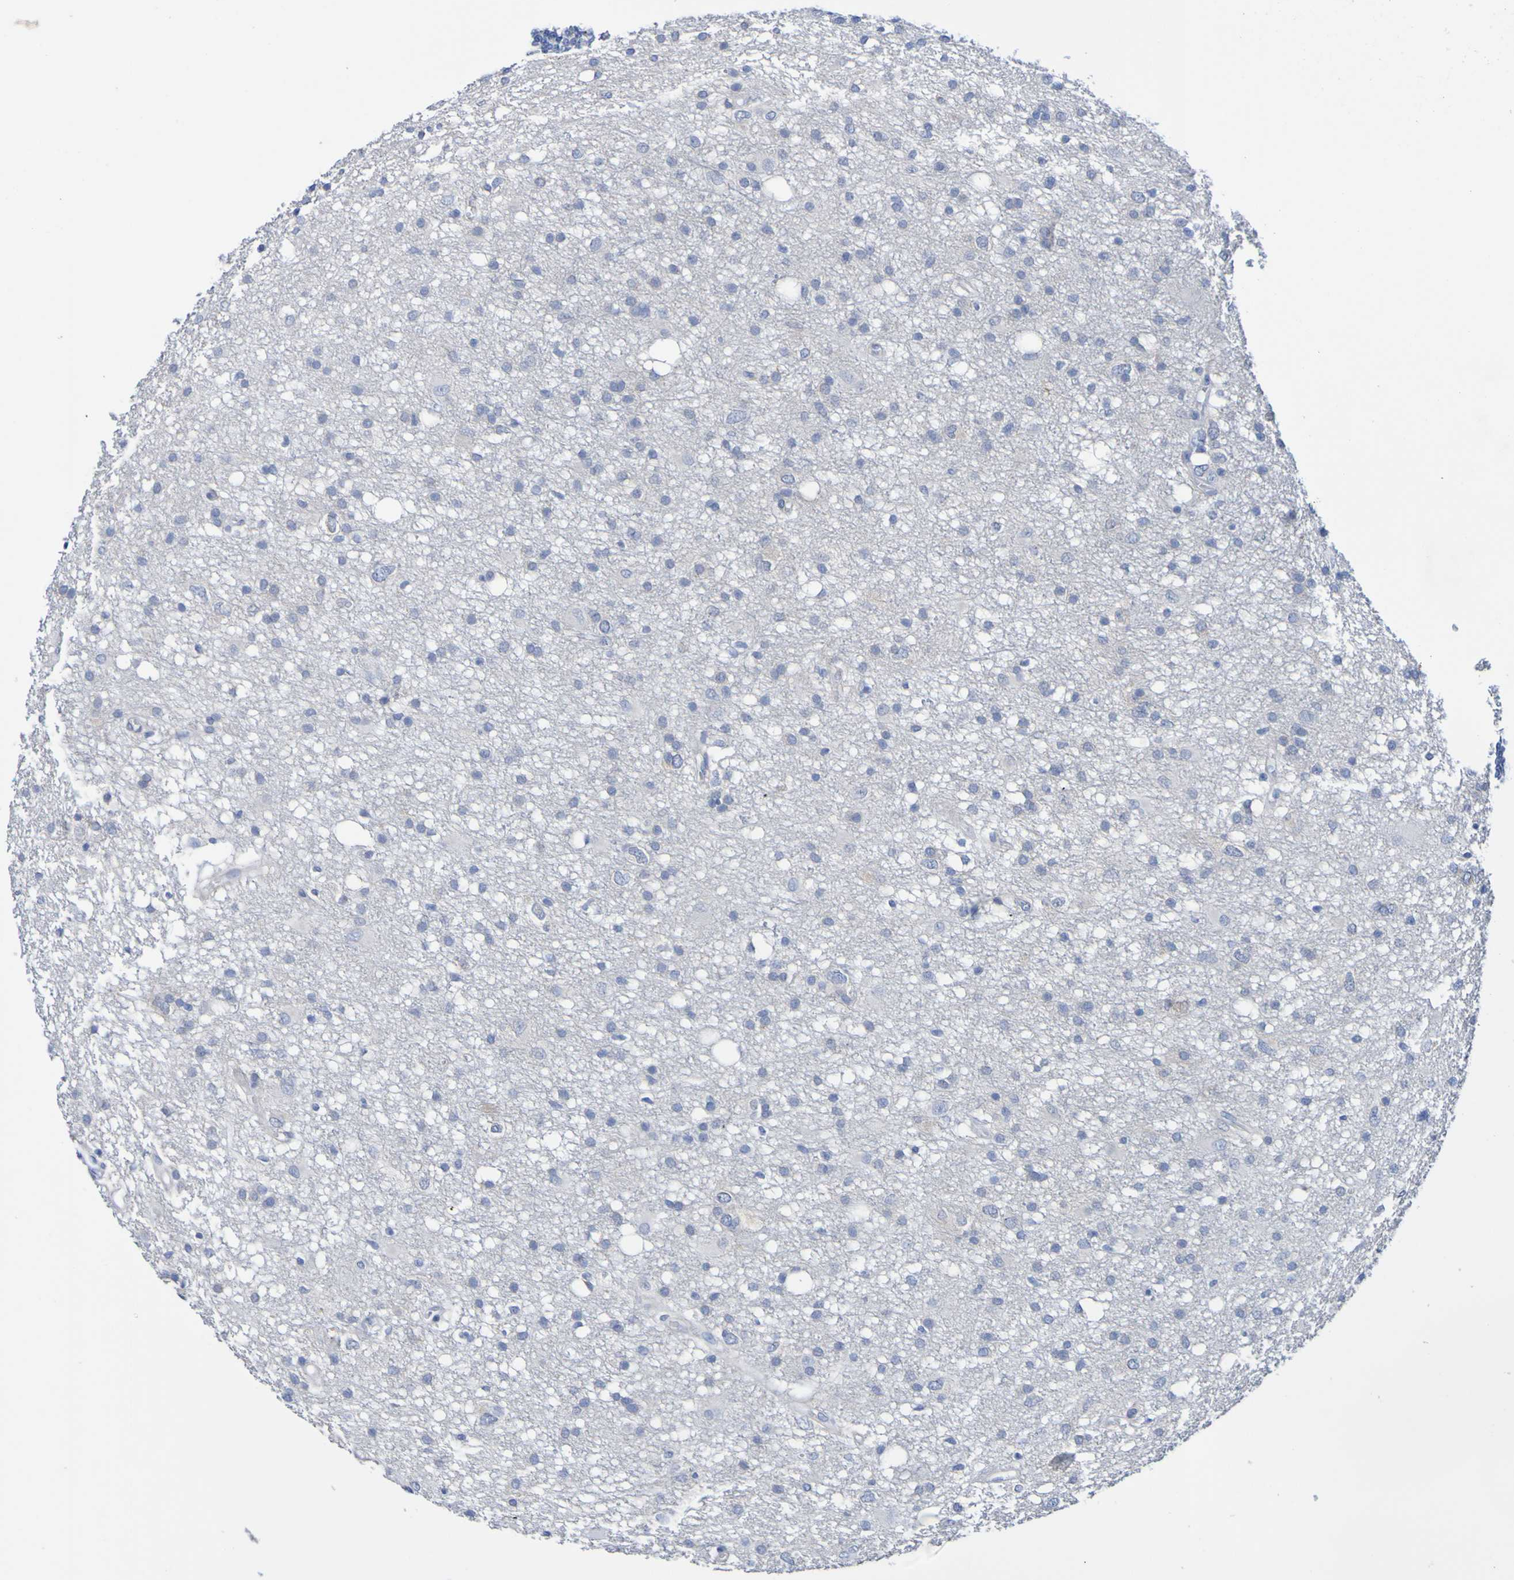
{"staining": {"intensity": "negative", "quantity": "none", "location": "none"}, "tissue": "glioma", "cell_type": "Tumor cells", "image_type": "cancer", "snomed": [{"axis": "morphology", "description": "Glioma, malignant, High grade"}, {"axis": "topography", "description": "Brain"}], "caption": "Immunohistochemistry micrograph of human glioma stained for a protein (brown), which displays no positivity in tumor cells. Brightfield microscopy of immunohistochemistry (IHC) stained with DAB (brown) and hematoxylin (blue), captured at high magnification.", "gene": "SGCB", "patient": {"sex": "female", "age": 59}}